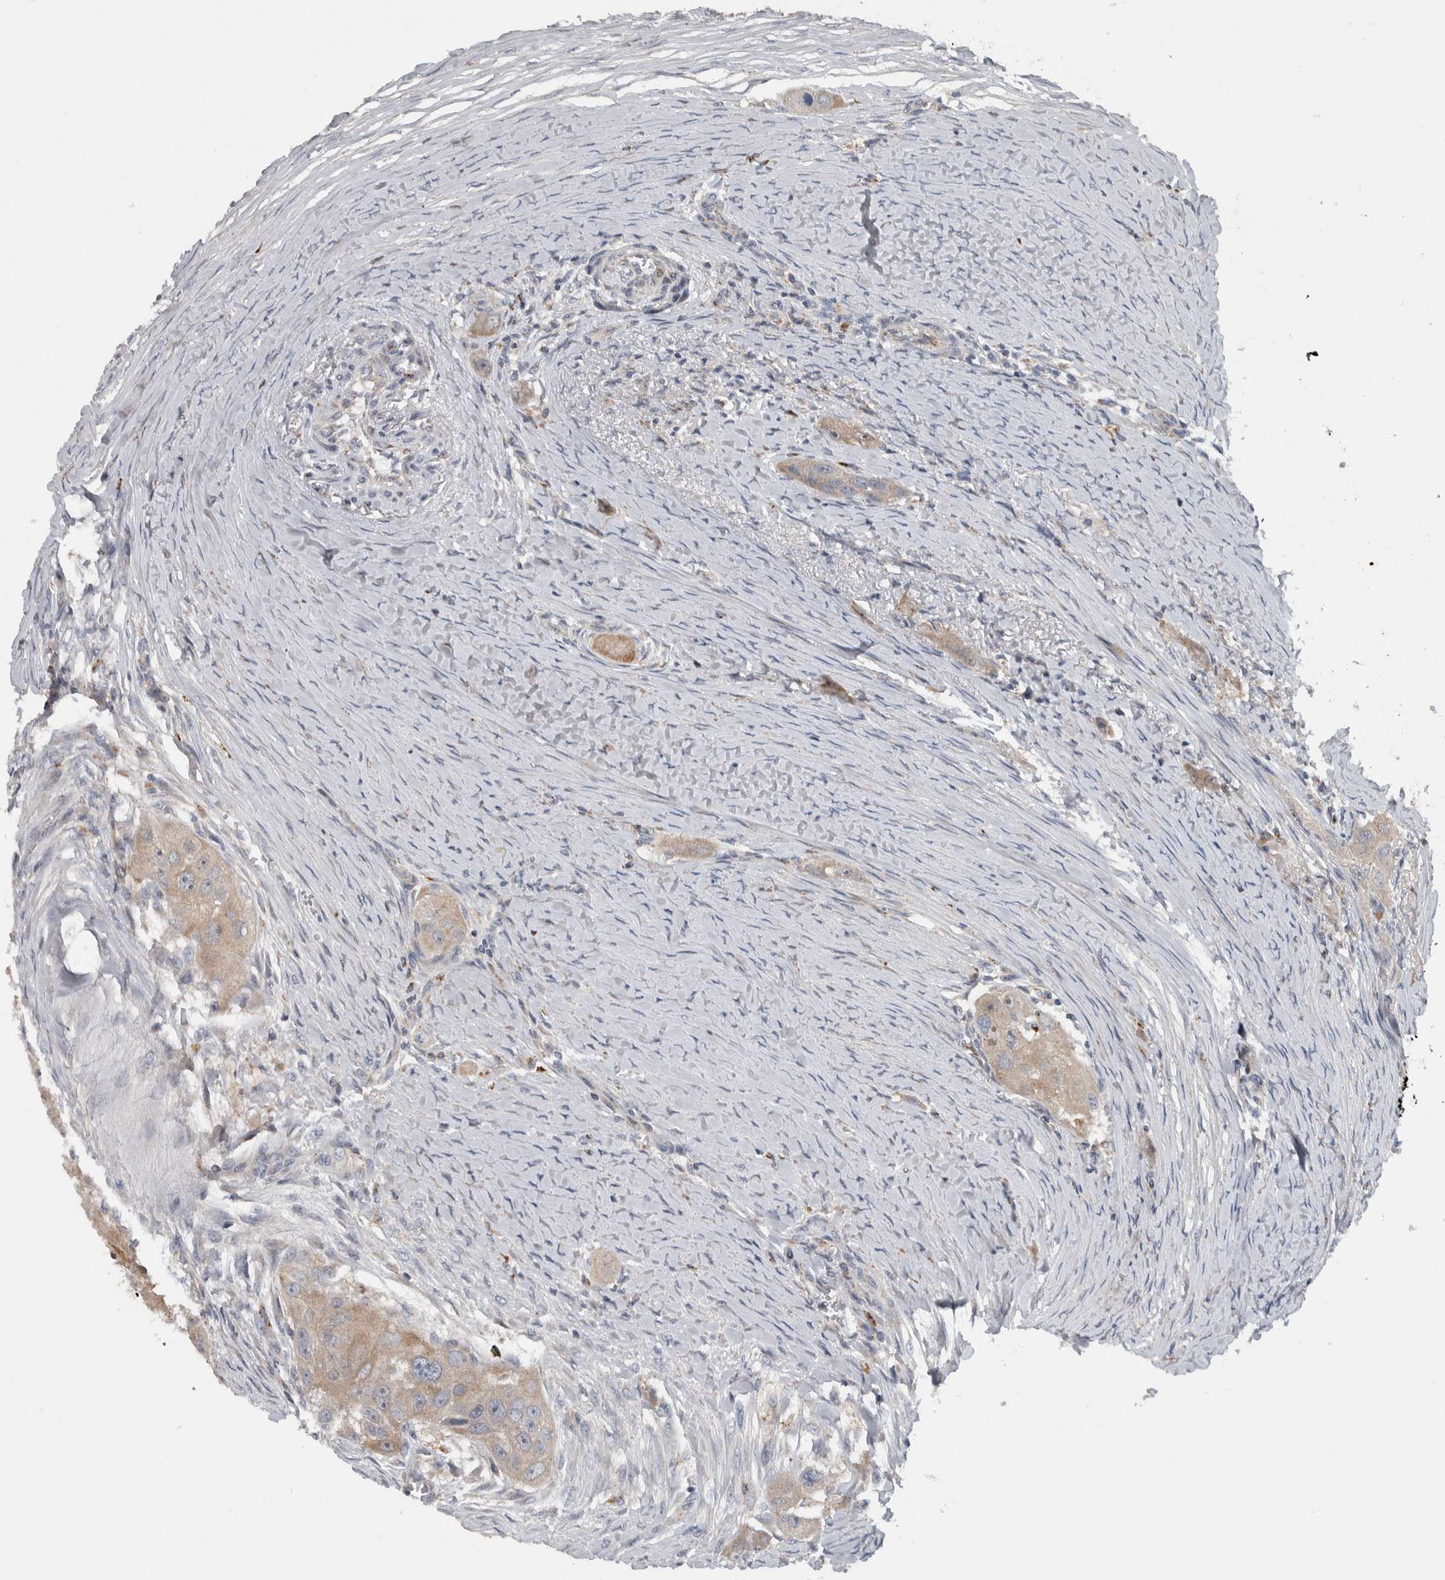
{"staining": {"intensity": "moderate", "quantity": "25%-75%", "location": "cytoplasmic/membranous"}, "tissue": "head and neck cancer", "cell_type": "Tumor cells", "image_type": "cancer", "snomed": [{"axis": "morphology", "description": "Normal tissue, NOS"}, {"axis": "morphology", "description": "Squamous cell carcinoma, NOS"}, {"axis": "topography", "description": "Skeletal muscle"}, {"axis": "topography", "description": "Head-Neck"}], "caption": "Head and neck squamous cell carcinoma was stained to show a protein in brown. There is medium levels of moderate cytoplasmic/membranous positivity in approximately 25%-75% of tumor cells.", "gene": "FAM83G", "patient": {"sex": "male", "age": 51}}